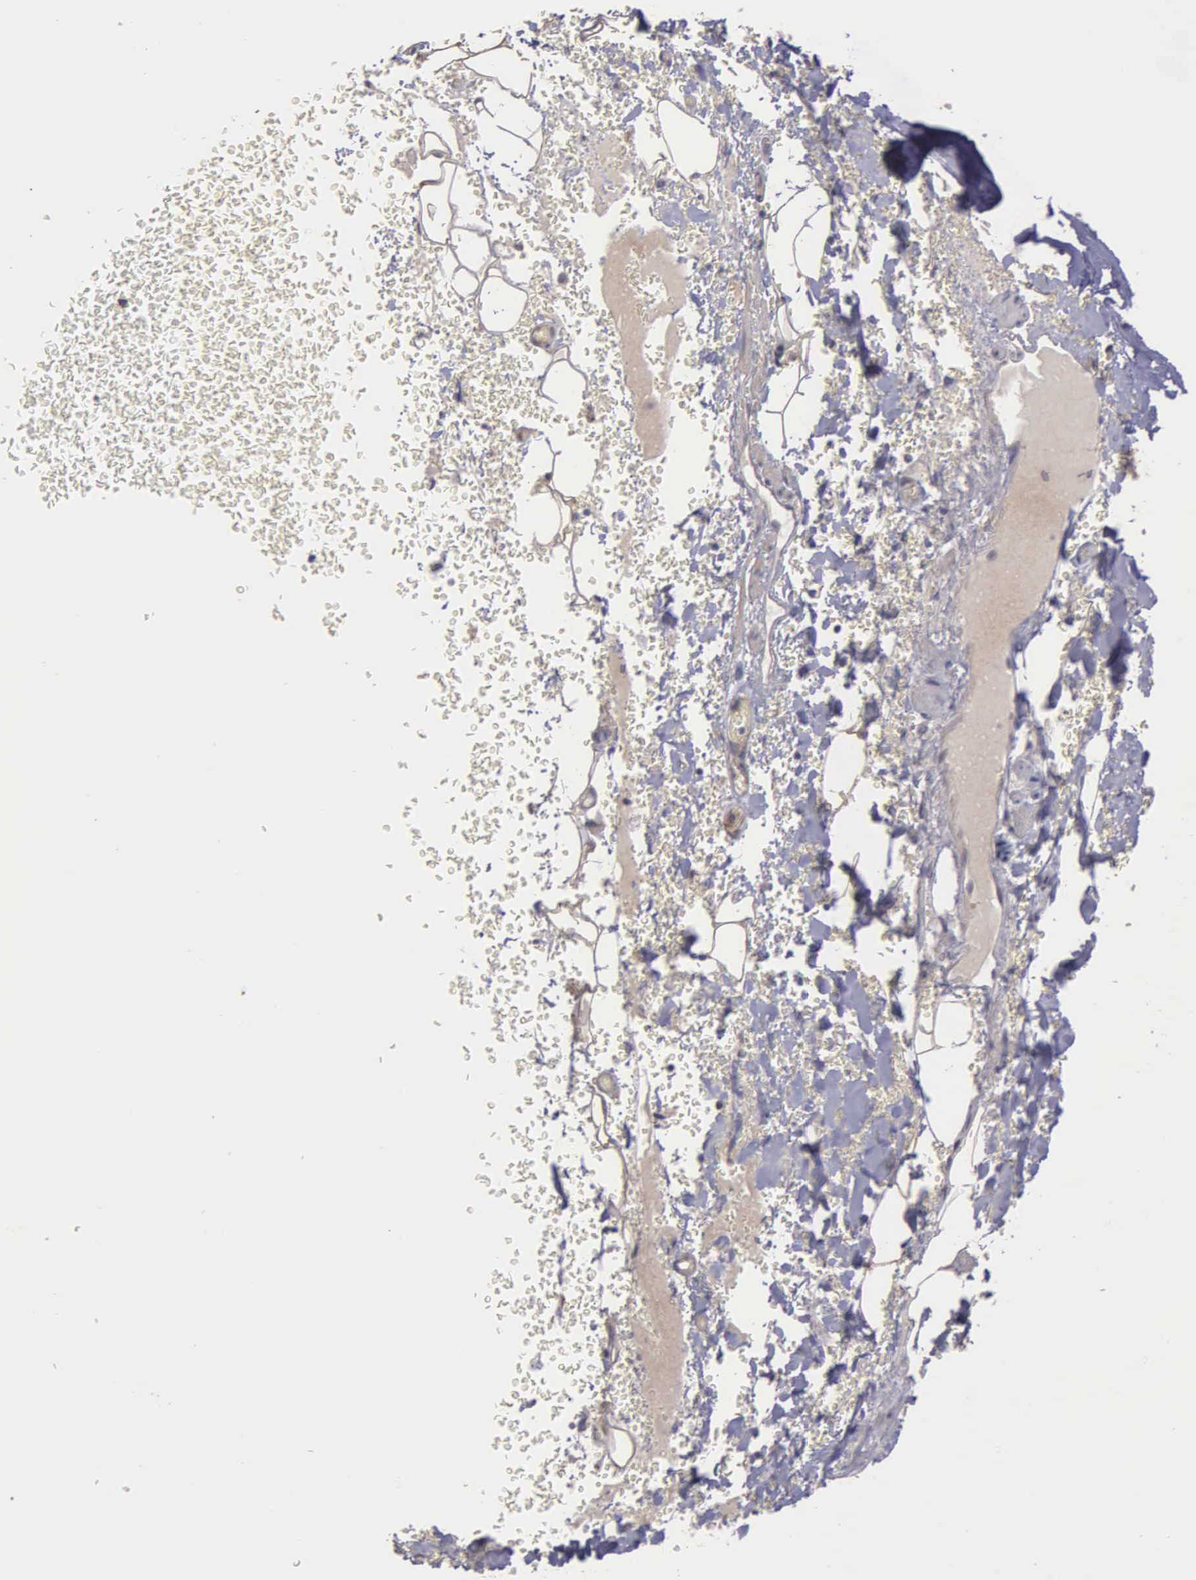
{"staining": {"intensity": "weak", "quantity": ">75%", "location": "cytoplasmic/membranous"}, "tissue": "bronchus", "cell_type": "Respiratory epithelial cells", "image_type": "normal", "snomed": [{"axis": "morphology", "description": "Normal tissue, NOS"}, {"axis": "topography", "description": "Cartilage tissue"}], "caption": "A low amount of weak cytoplasmic/membranous positivity is identified in approximately >75% of respiratory epithelial cells in normal bronchus. (DAB (3,3'-diaminobenzidine) = brown stain, brightfield microscopy at high magnification).", "gene": "RTL10", "patient": {"sex": "female", "age": 63}}